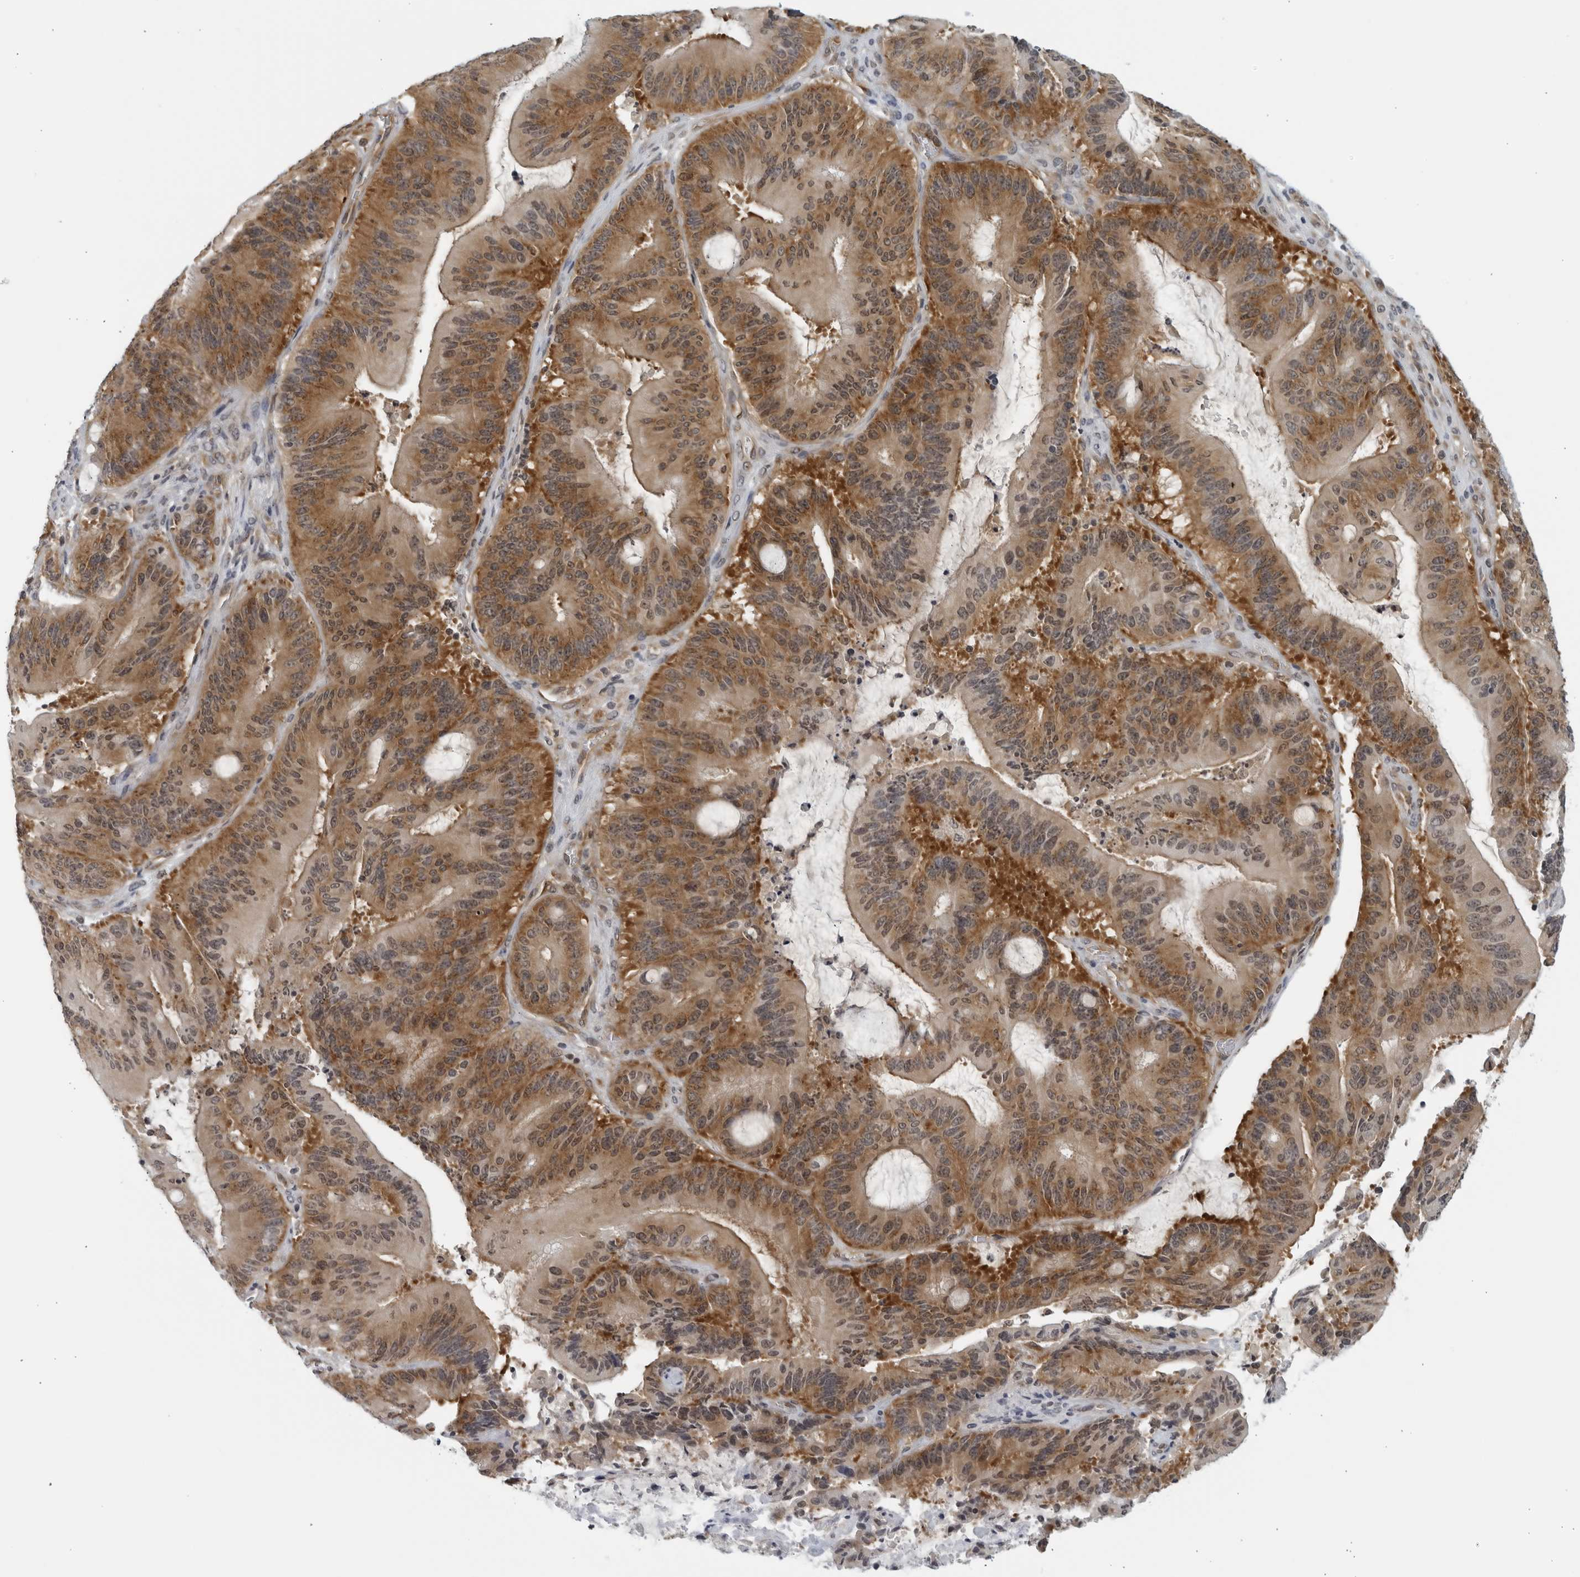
{"staining": {"intensity": "moderate", "quantity": ">75%", "location": "cytoplasmic/membranous"}, "tissue": "liver cancer", "cell_type": "Tumor cells", "image_type": "cancer", "snomed": [{"axis": "morphology", "description": "Normal tissue, NOS"}, {"axis": "morphology", "description": "Cholangiocarcinoma"}, {"axis": "topography", "description": "Liver"}, {"axis": "topography", "description": "Peripheral nerve tissue"}], "caption": "This is a photomicrograph of immunohistochemistry staining of liver cholangiocarcinoma, which shows moderate expression in the cytoplasmic/membranous of tumor cells.", "gene": "RC3H1", "patient": {"sex": "female", "age": 73}}